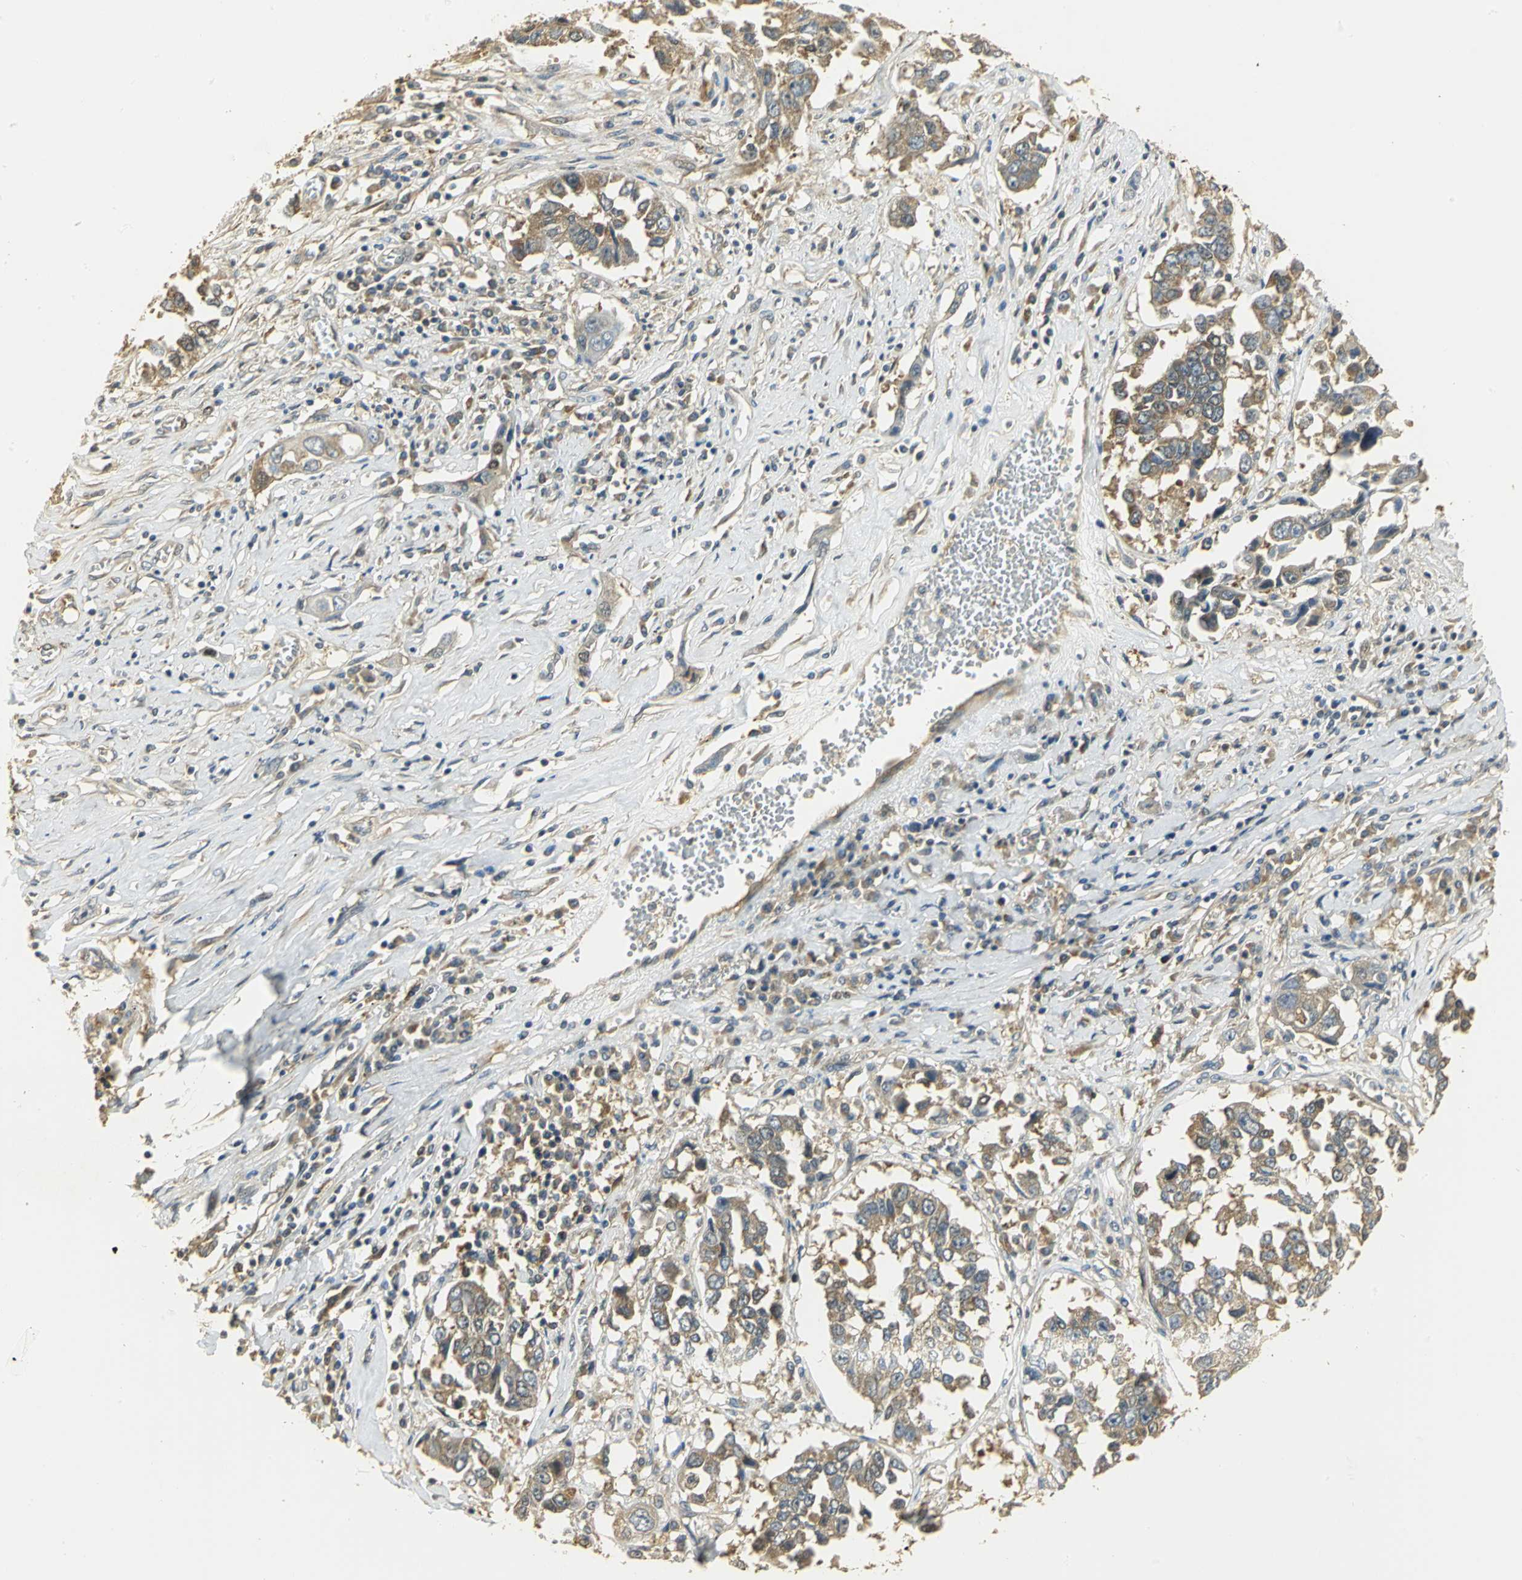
{"staining": {"intensity": "moderate", "quantity": ">75%", "location": "cytoplasmic/membranous"}, "tissue": "lung cancer", "cell_type": "Tumor cells", "image_type": "cancer", "snomed": [{"axis": "morphology", "description": "Squamous cell carcinoma, NOS"}, {"axis": "topography", "description": "Lung"}], "caption": "The image exhibits immunohistochemical staining of lung squamous cell carcinoma. There is moderate cytoplasmic/membranous positivity is appreciated in approximately >75% of tumor cells.", "gene": "RARS1", "patient": {"sex": "male", "age": 71}}